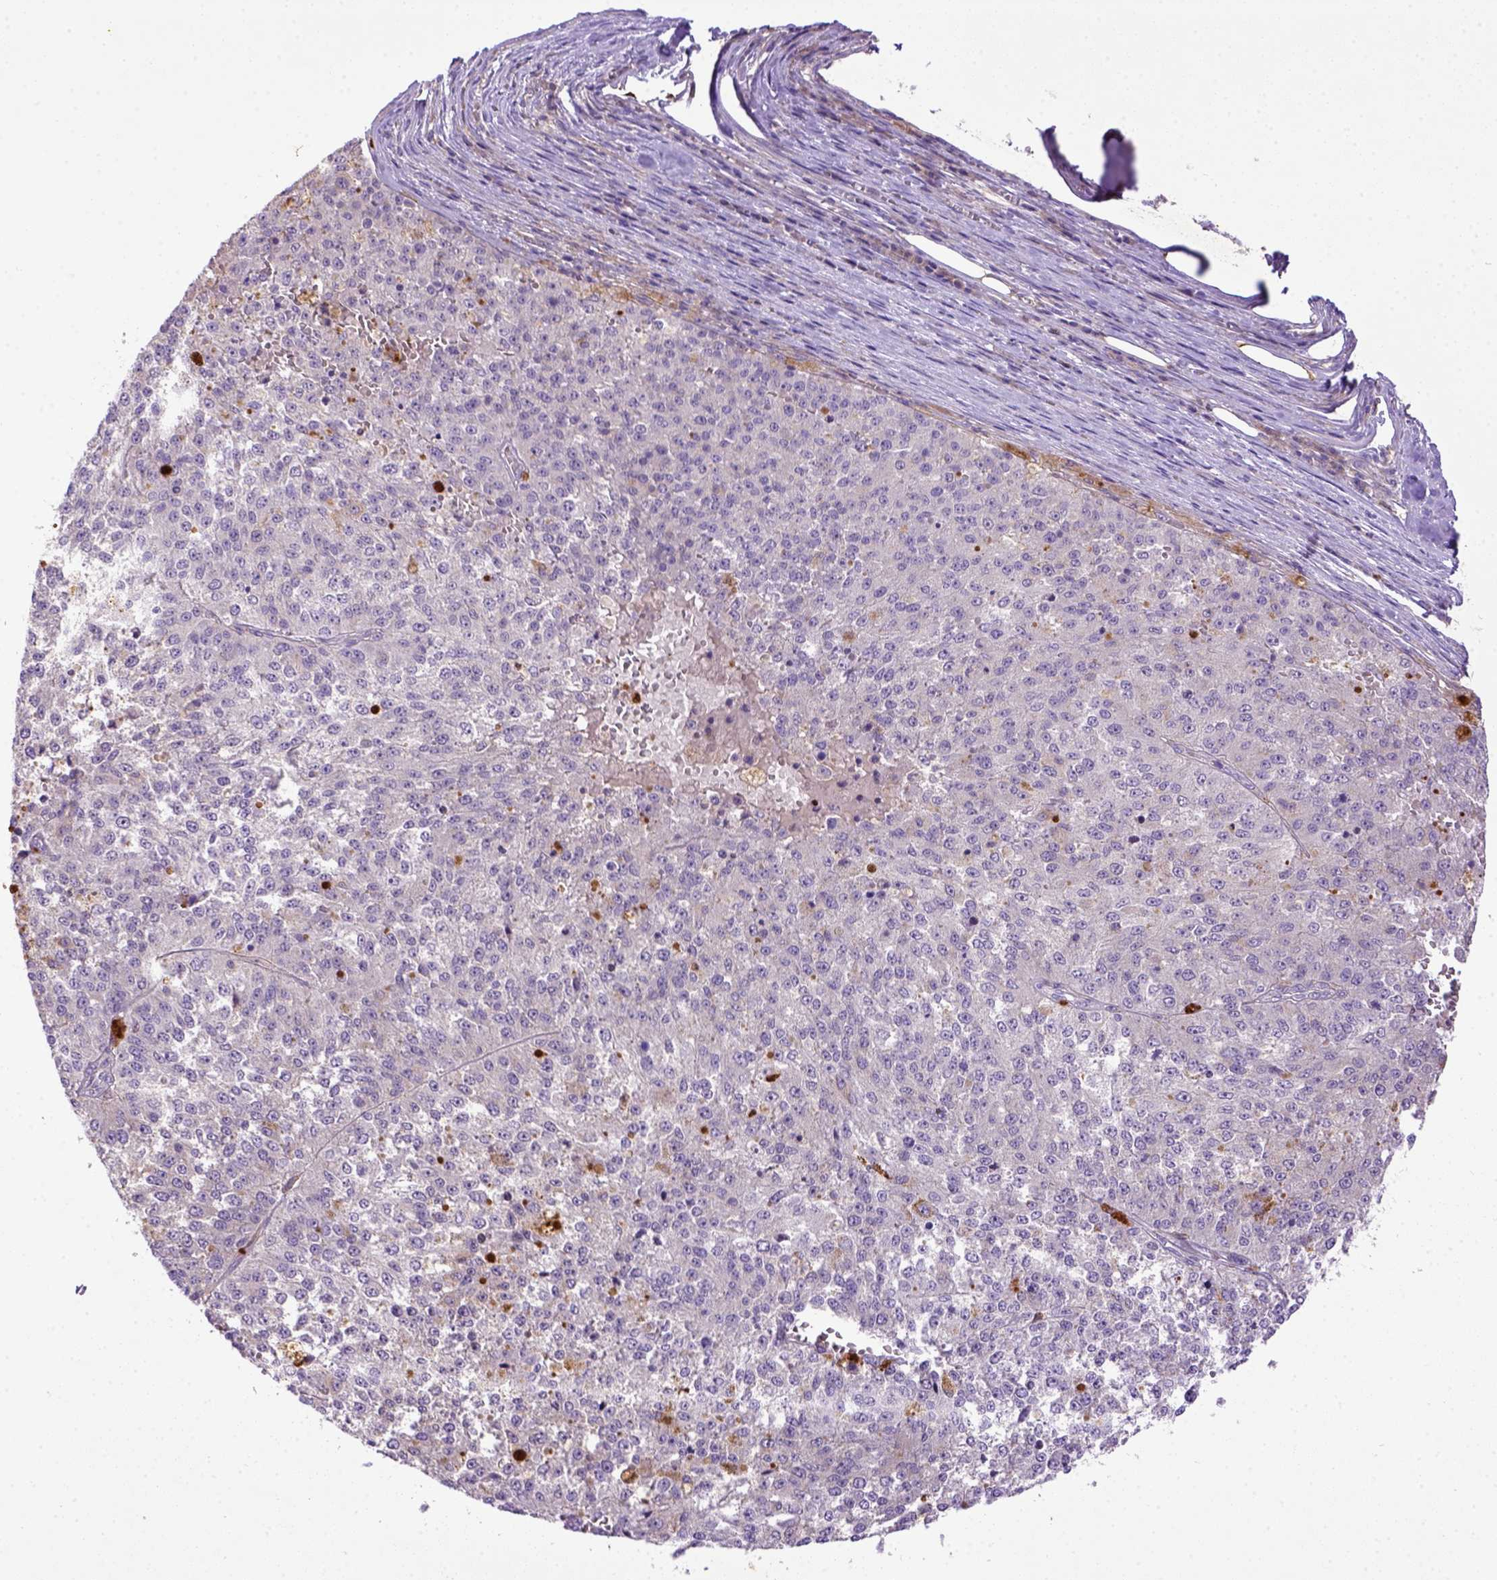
{"staining": {"intensity": "negative", "quantity": "none", "location": "none"}, "tissue": "melanoma", "cell_type": "Tumor cells", "image_type": "cancer", "snomed": [{"axis": "morphology", "description": "Malignant melanoma, Metastatic site"}, {"axis": "topography", "description": "Lymph node"}], "caption": "Protein analysis of melanoma exhibits no significant expression in tumor cells.", "gene": "DEPDC1B", "patient": {"sex": "female", "age": 64}}